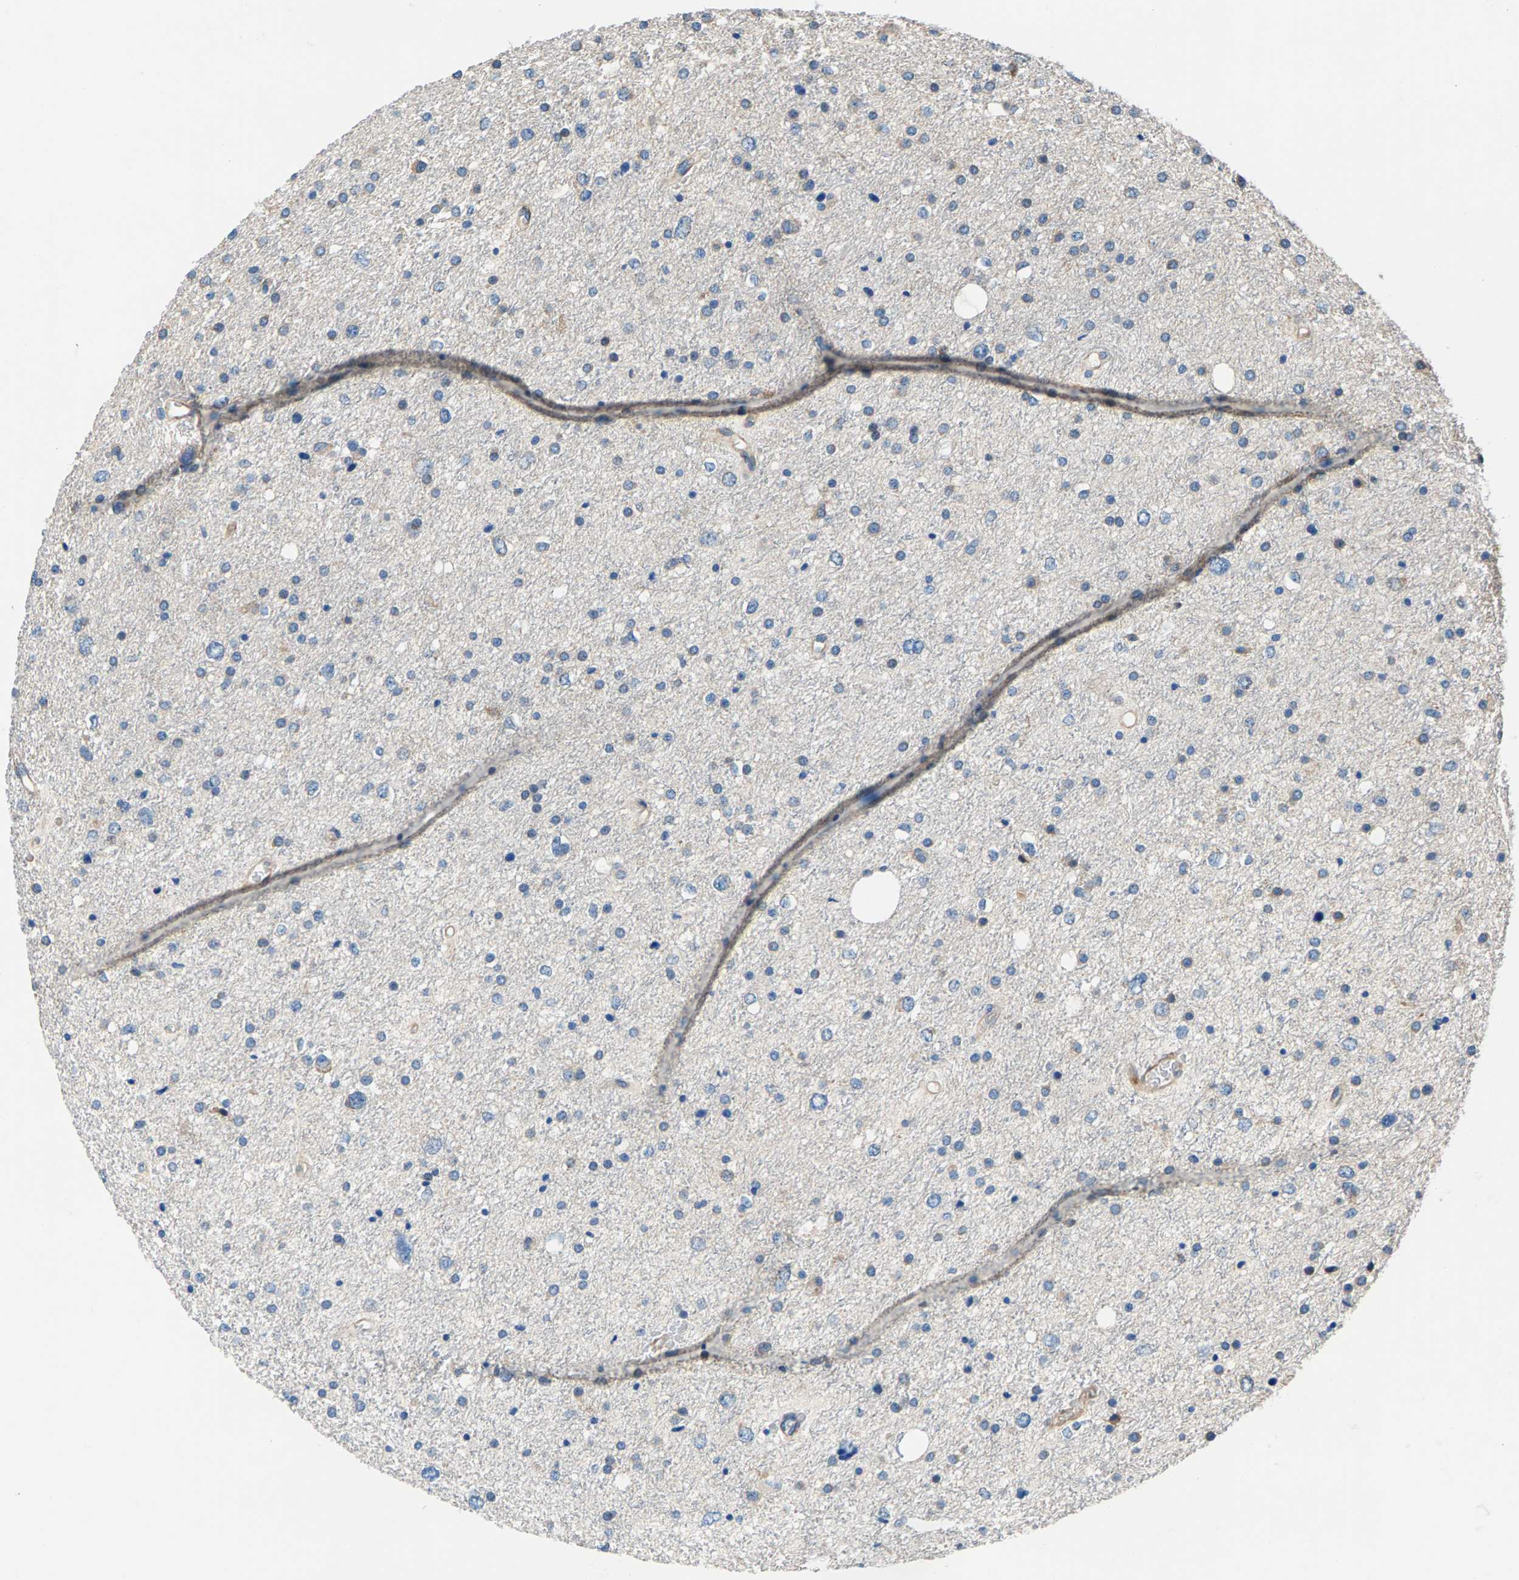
{"staining": {"intensity": "negative", "quantity": "none", "location": "none"}, "tissue": "glioma", "cell_type": "Tumor cells", "image_type": "cancer", "snomed": [{"axis": "morphology", "description": "Glioma, malignant, Low grade"}, {"axis": "topography", "description": "Brain"}], "caption": "Image shows no significant protein expression in tumor cells of malignant glioma (low-grade).", "gene": "CDRT4", "patient": {"sex": "female", "age": 37}}